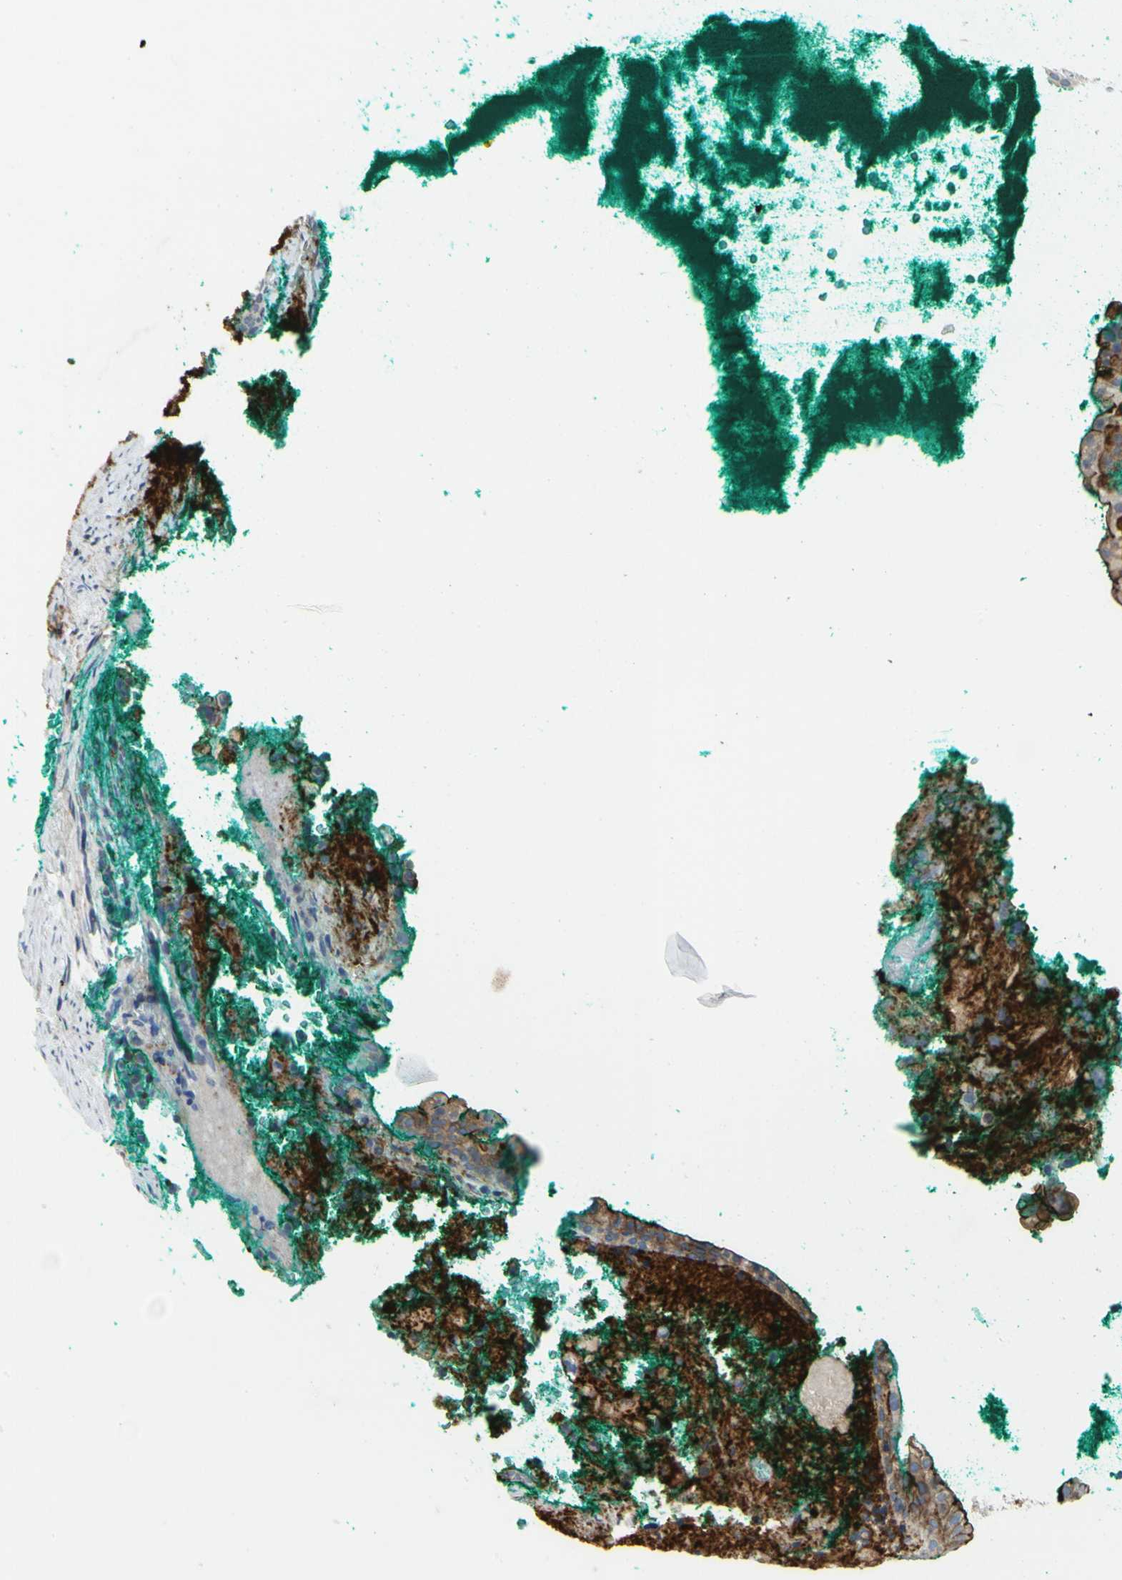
{"staining": {"intensity": "moderate", "quantity": ">75%", "location": "cytoplasmic/membranous"}, "tissue": "prostate cancer", "cell_type": "Tumor cells", "image_type": "cancer", "snomed": [{"axis": "morphology", "description": "Adenocarcinoma, High grade"}, {"axis": "topography", "description": "Prostate"}], "caption": "Prostate cancer tissue demonstrates moderate cytoplasmic/membranous positivity in approximately >75% of tumor cells The protein of interest is shown in brown color, while the nuclei are stained blue.", "gene": "MUC1", "patient": {"sex": "male", "age": 66}}